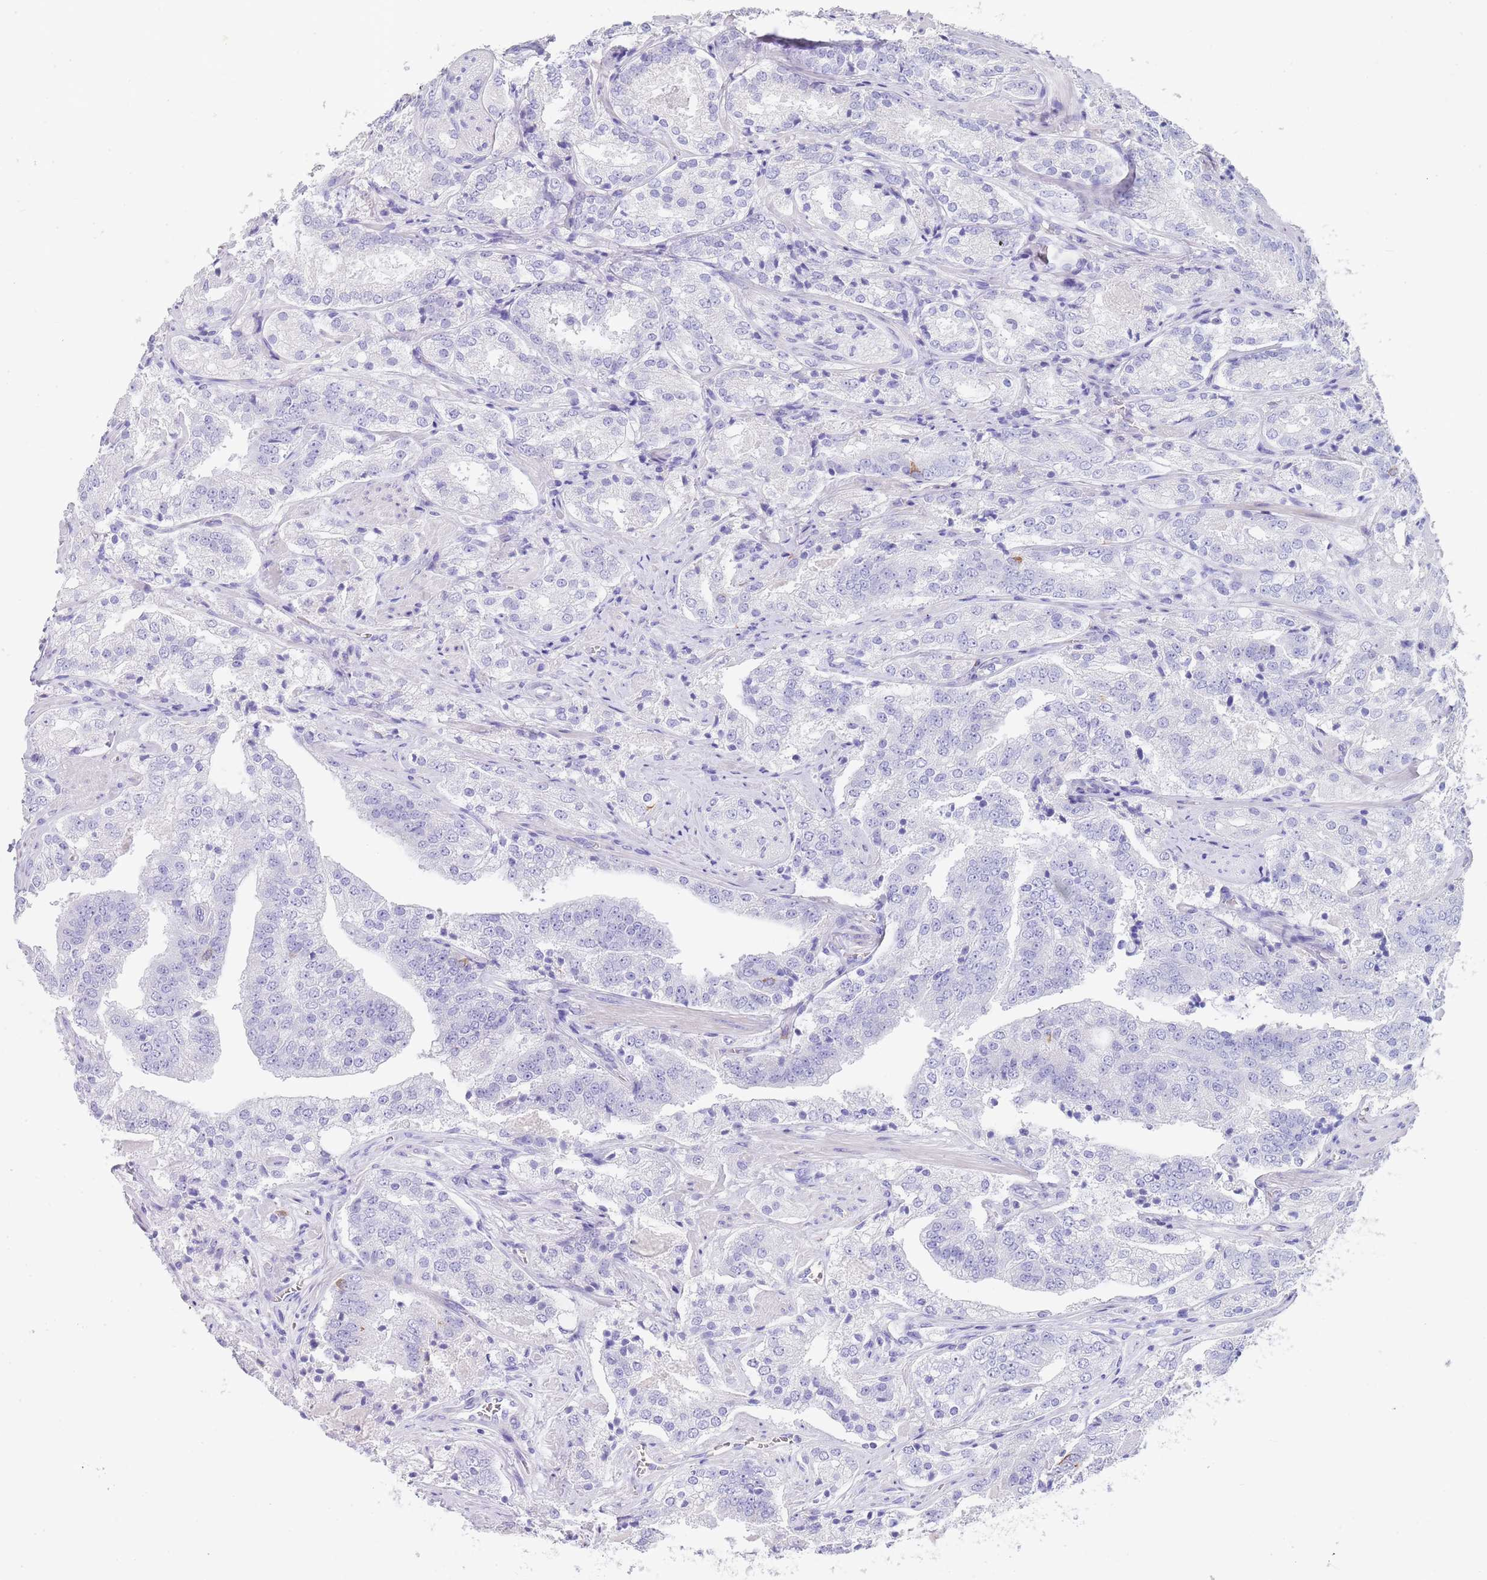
{"staining": {"intensity": "negative", "quantity": "none", "location": "none"}, "tissue": "prostate cancer", "cell_type": "Tumor cells", "image_type": "cancer", "snomed": [{"axis": "morphology", "description": "Adenocarcinoma, High grade"}, {"axis": "topography", "description": "Prostate"}], "caption": "Immunohistochemistry micrograph of neoplastic tissue: human adenocarcinoma (high-grade) (prostate) stained with DAB (3,3'-diaminobenzidine) shows no significant protein positivity in tumor cells.", "gene": "CPXM2", "patient": {"sex": "male", "age": 63}}